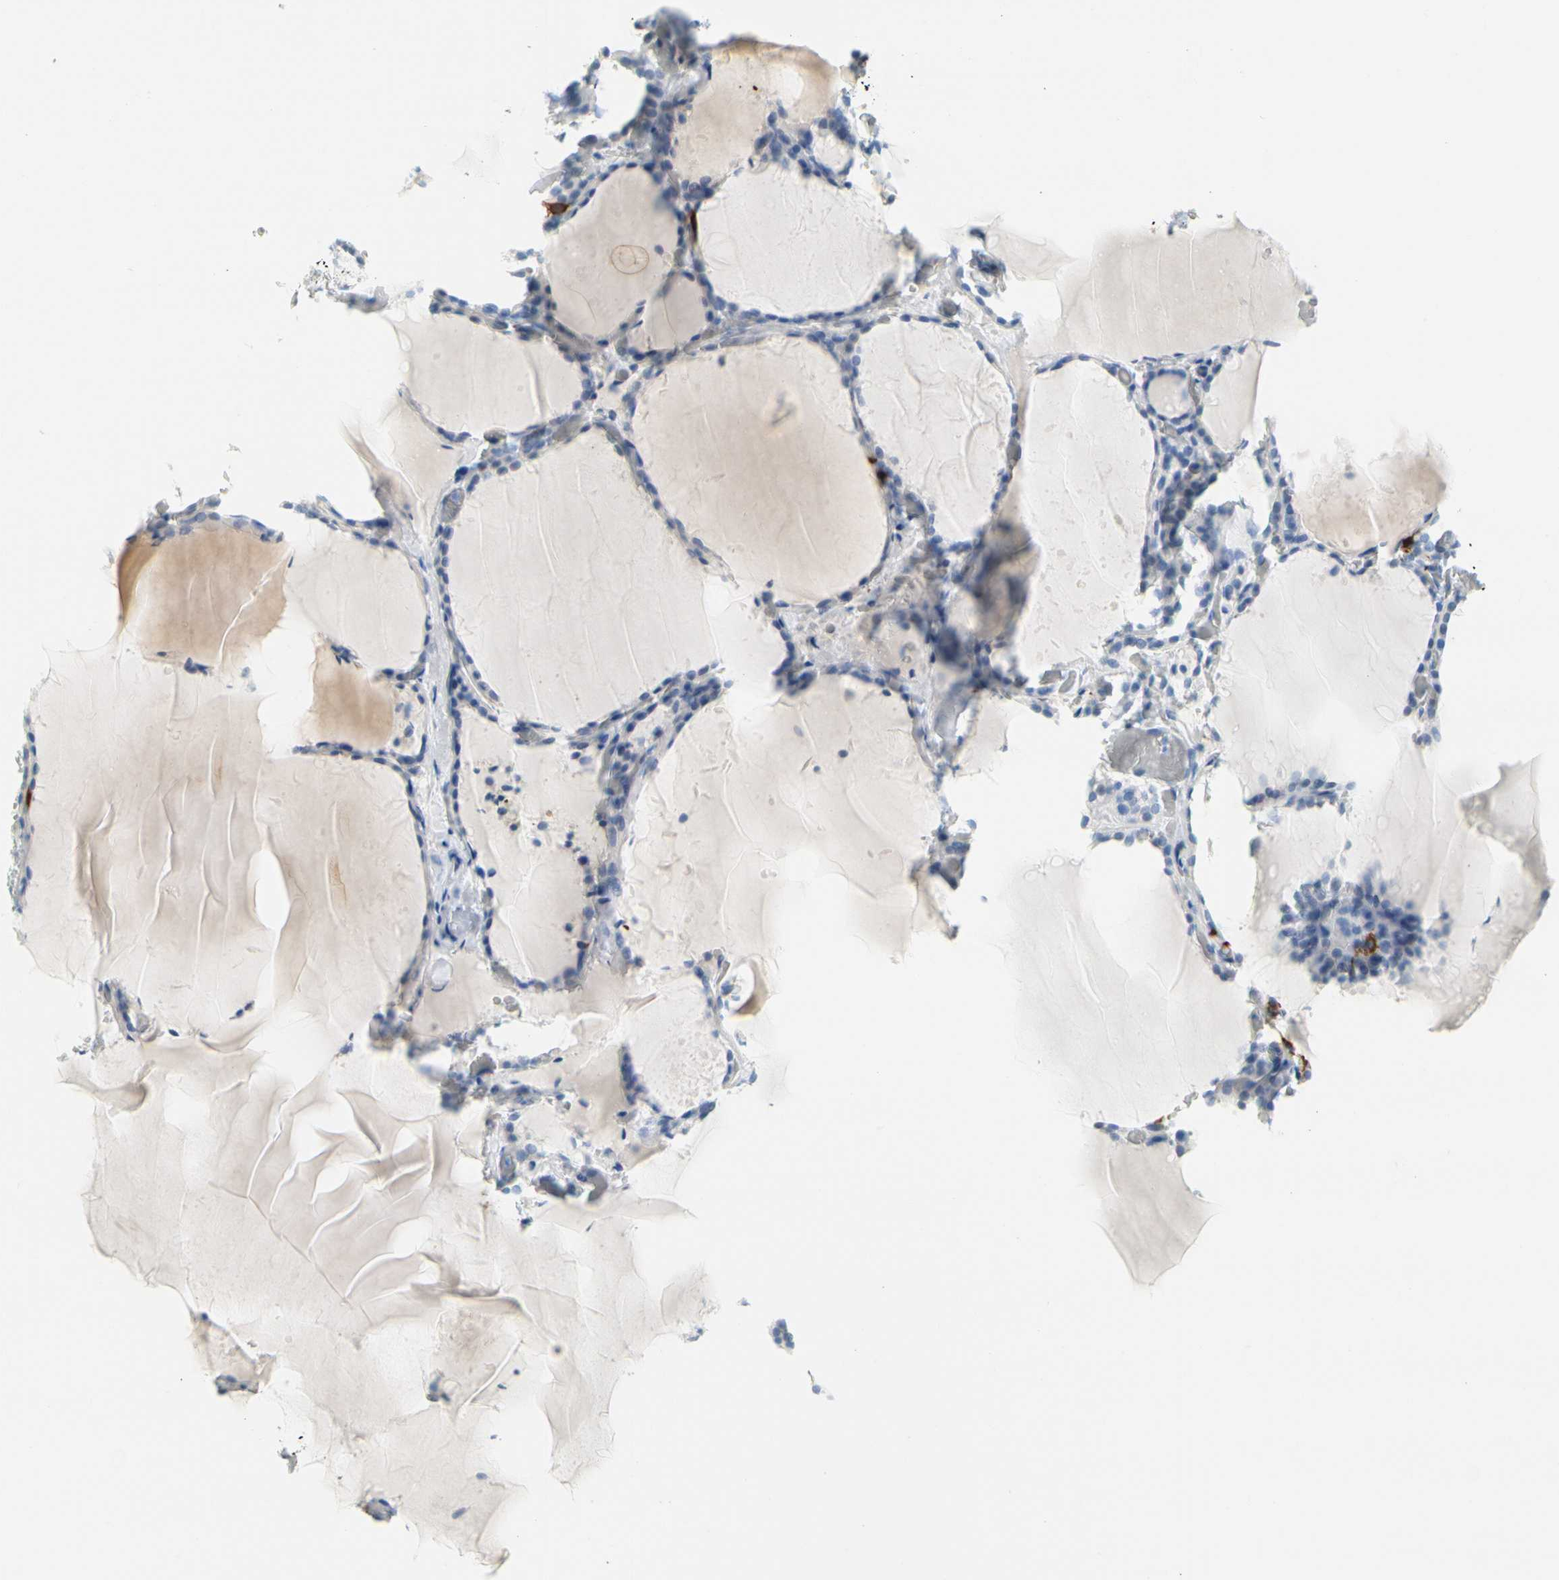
{"staining": {"intensity": "weak", "quantity": "25%-75%", "location": "cytoplasmic/membranous"}, "tissue": "thyroid gland", "cell_type": "Glandular cells", "image_type": "normal", "snomed": [{"axis": "morphology", "description": "Normal tissue, NOS"}, {"axis": "topography", "description": "Thyroid gland"}], "caption": "Glandular cells reveal weak cytoplasmic/membranous positivity in approximately 25%-75% of cells in normal thyroid gland. Immunohistochemistry (ihc) stains the protein in brown and the nuclei are stained blue.", "gene": "TACC3", "patient": {"sex": "female", "age": 22}}